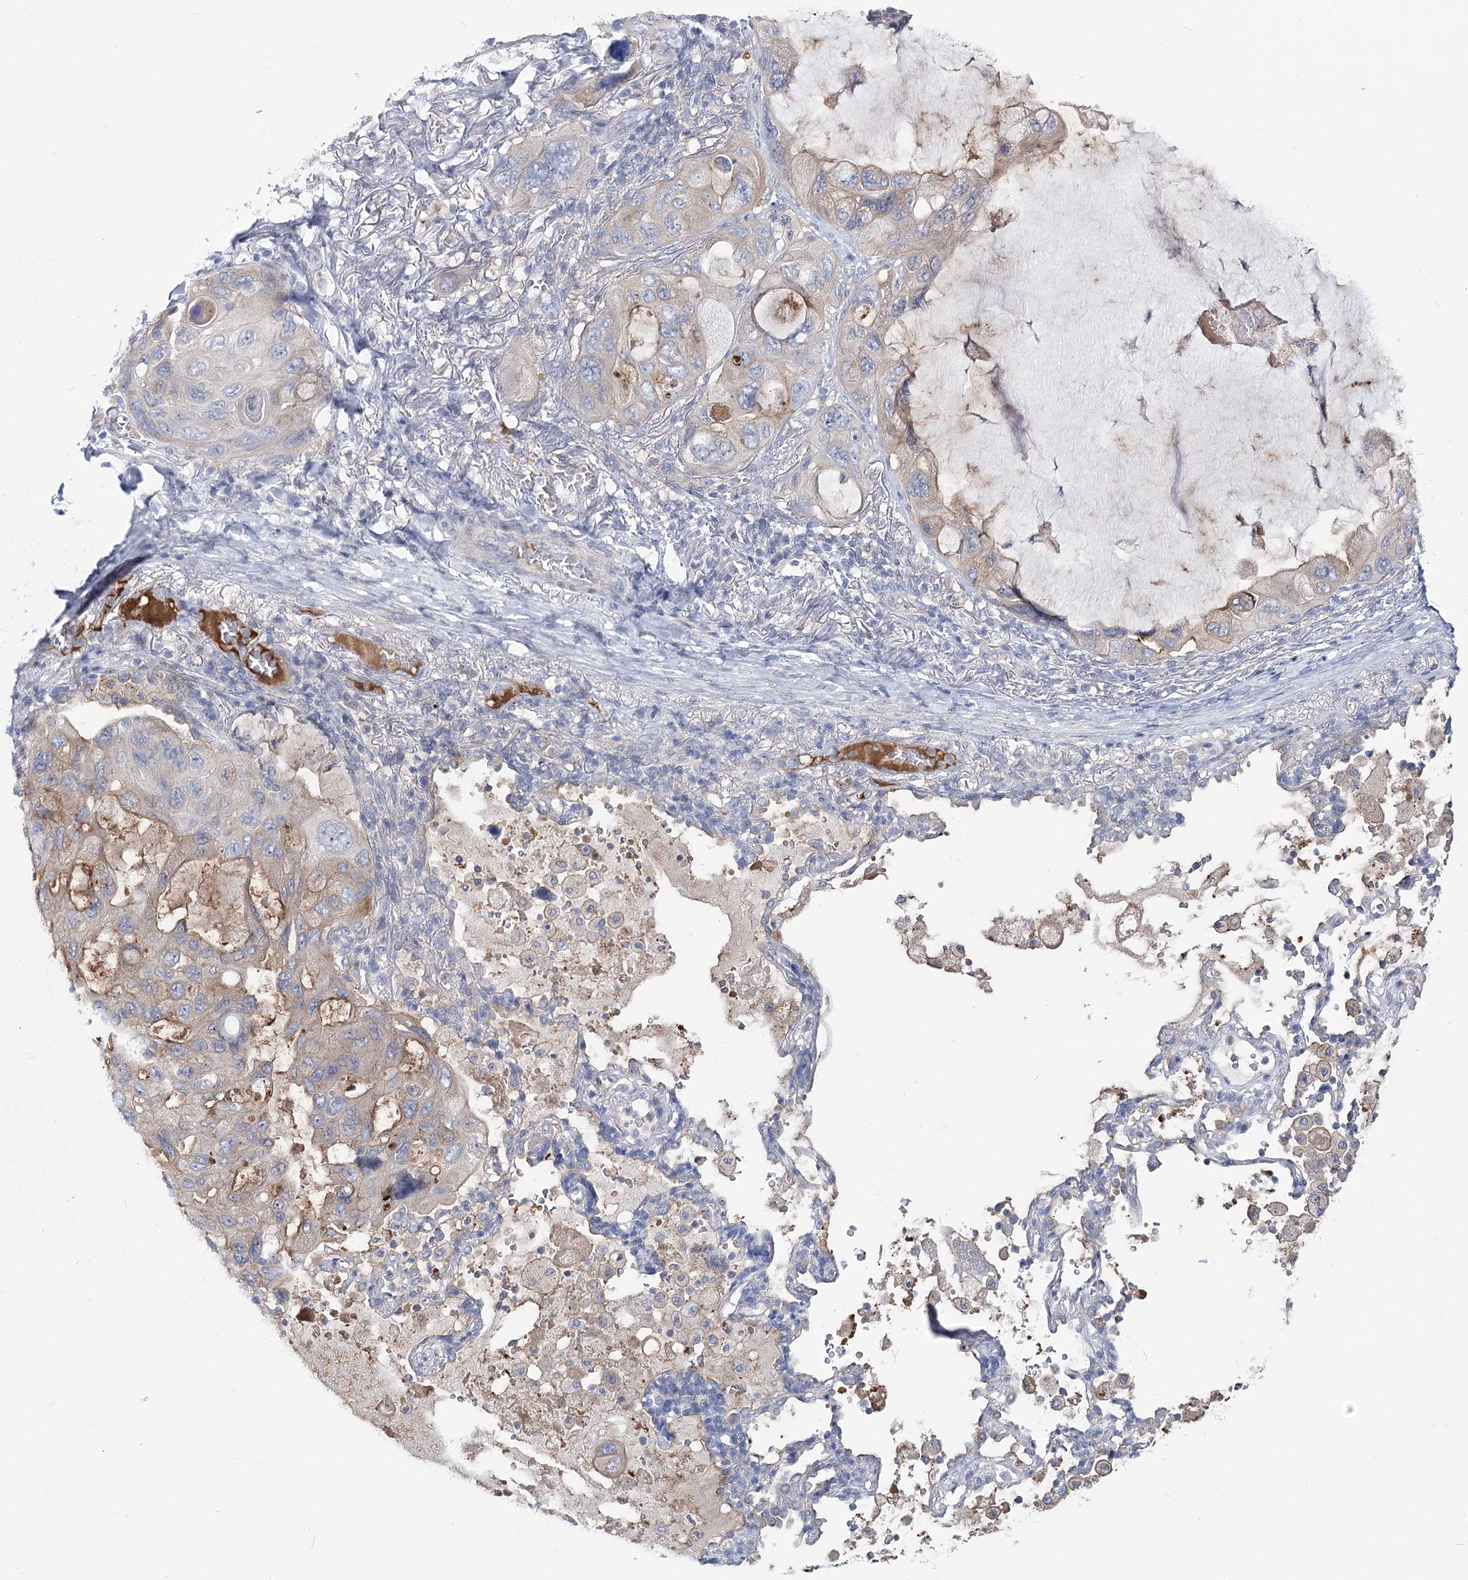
{"staining": {"intensity": "weak", "quantity": "<25%", "location": "cytoplasmic/membranous"}, "tissue": "lung cancer", "cell_type": "Tumor cells", "image_type": "cancer", "snomed": [{"axis": "morphology", "description": "Squamous cell carcinoma, NOS"}, {"axis": "topography", "description": "Lung"}], "caption": "Lung squamous cell carcinoma was stained to show a protein in brown. There is no significant expression in tumor cells.", "gene": "UGP2", "patient": {"sex": "female", "age": 73}}